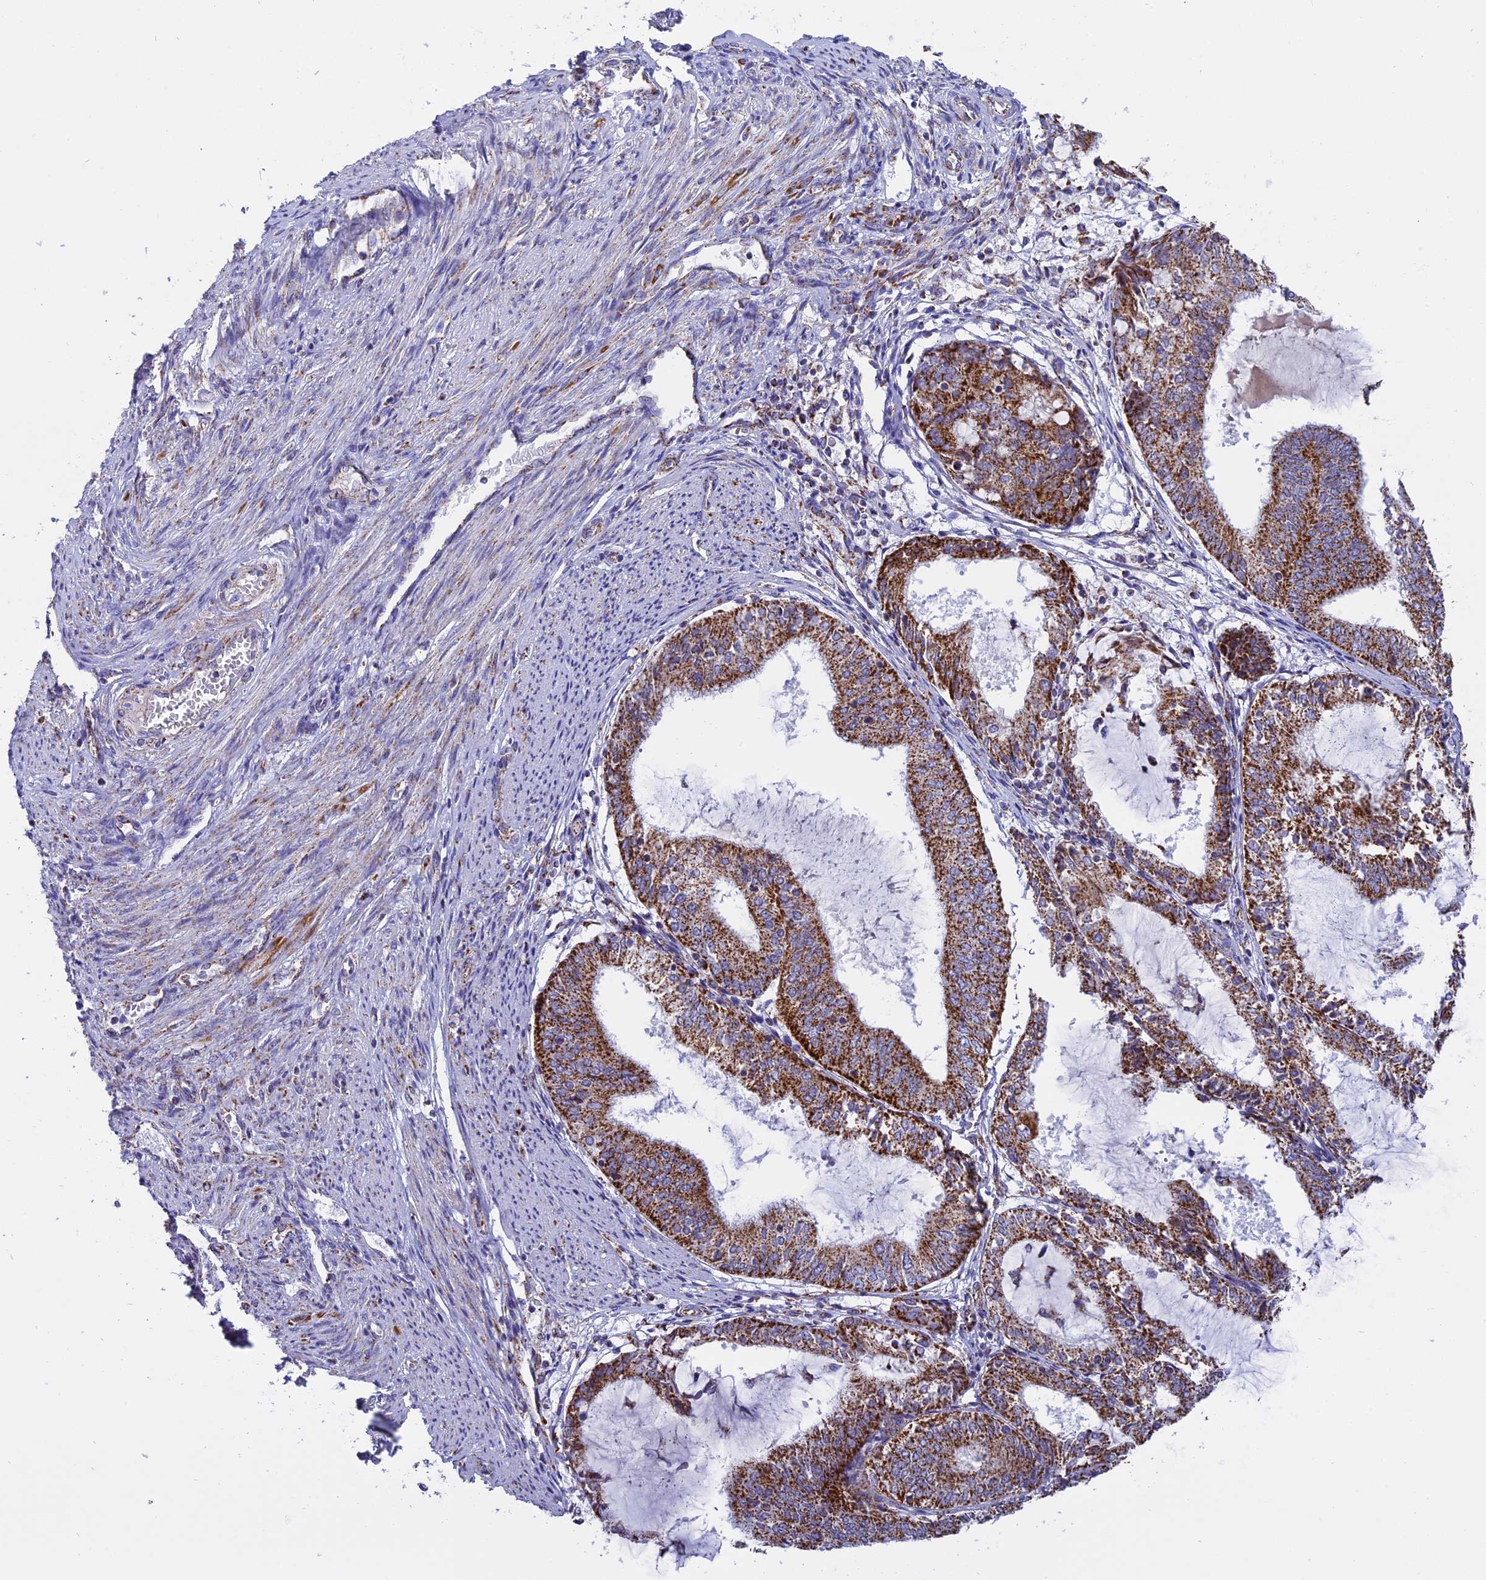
{"staining": {"intensity": "strong", "quantity": ">75%", "location": "cytoplasmic/membranous"}, "tissue": "endometrial cancer", "cell_type": "Tumor cells", "image_type": "cancer", "snomed": [{"axis": "morphology", "description": "Adenocarcinoma, NOS"}, {"axis": "topography", "description": "Endometrium"}], "caption": "Immunohistochemistry (IHC) (DAB) staining of human endometrial cancer (adenocarcinoma) reveals strong cytoplasmic/membranous protein expression in about >75% of tumor cells.", "gene": "MRPS34", "patient": {"sex": "female", "age": 81}}